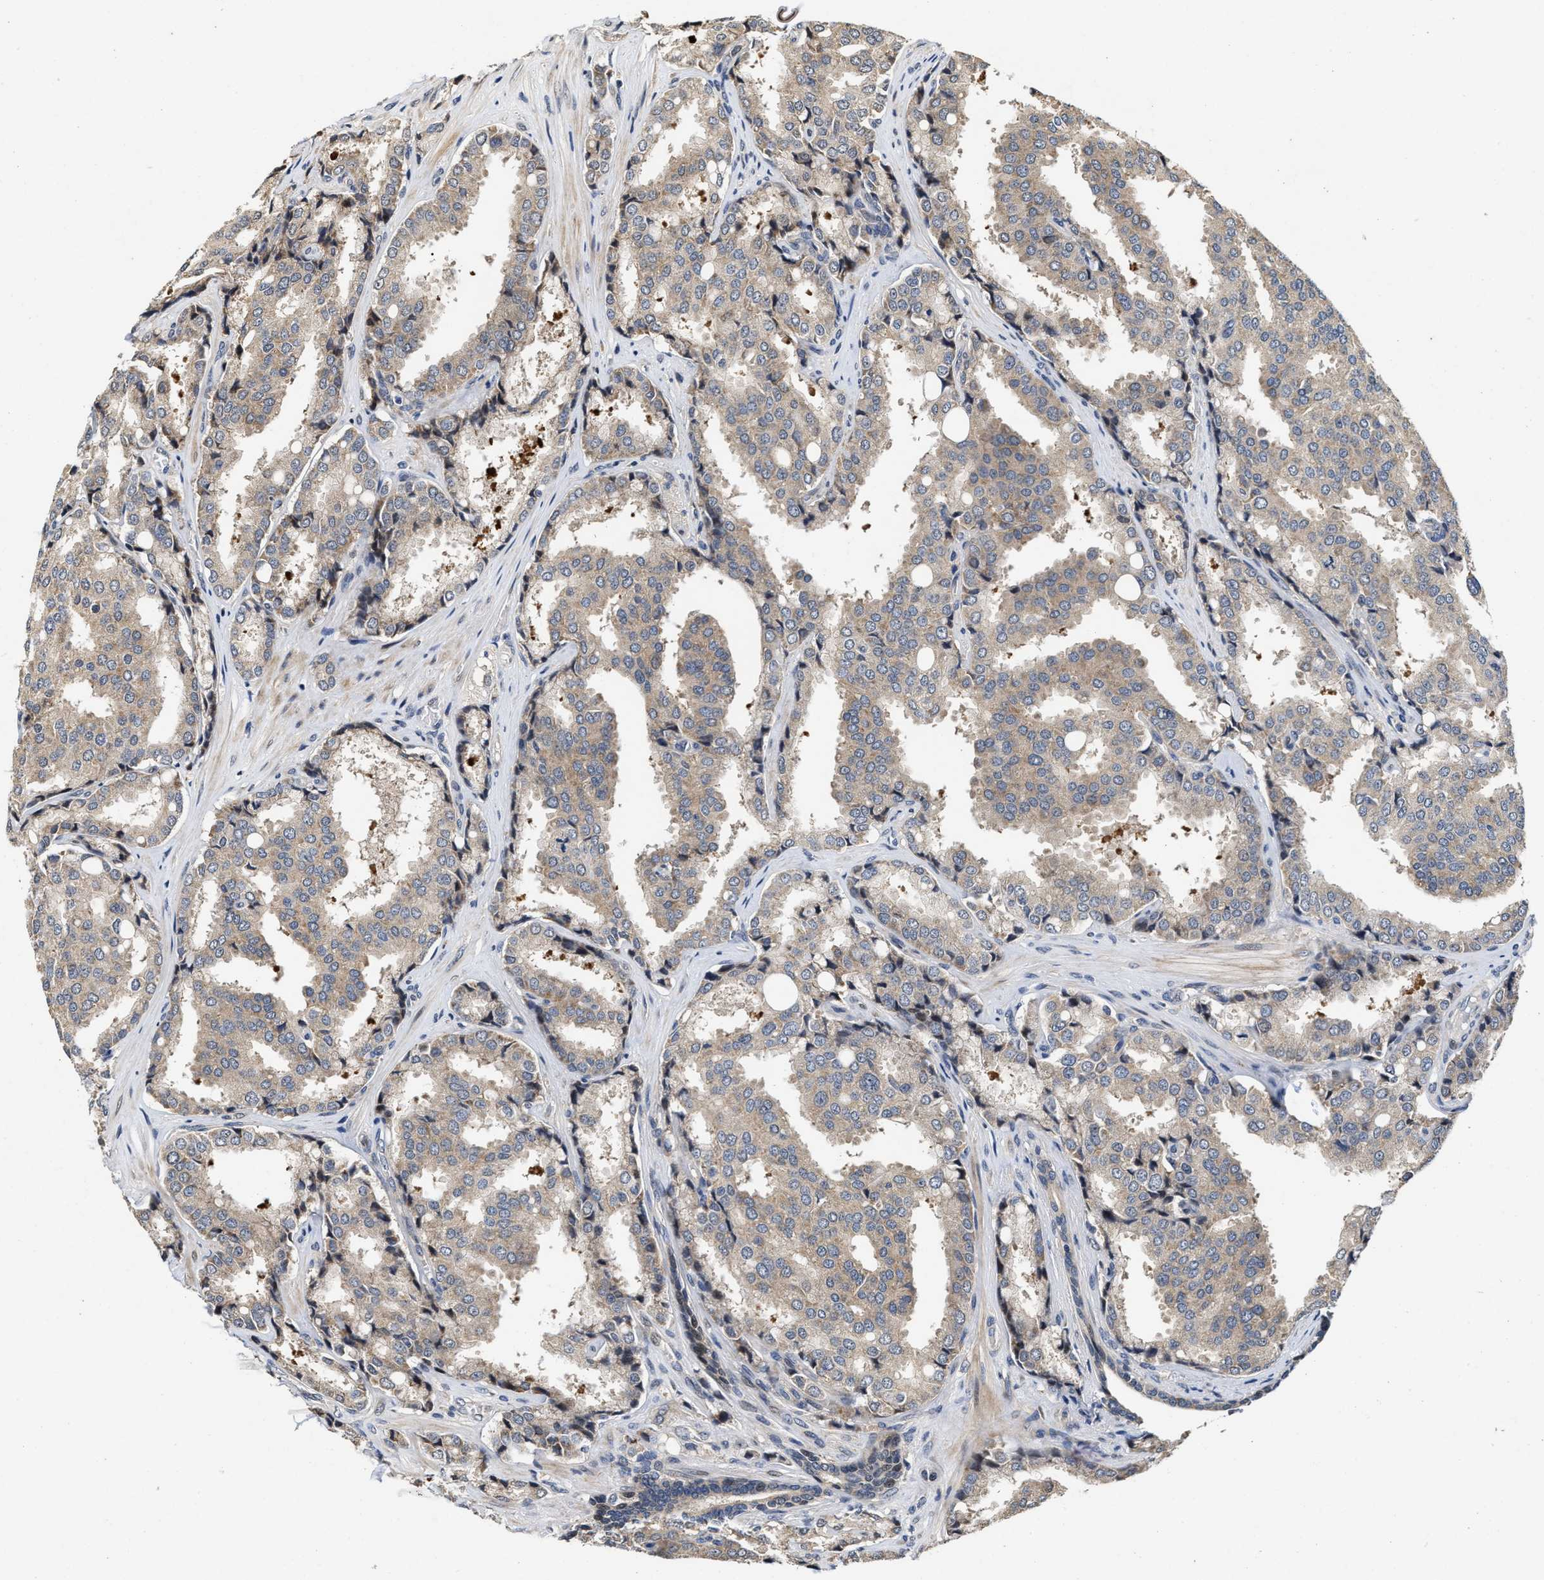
{"staining": {"intensity": "weak", "quantity": "<25%", "location": "cytoplasmic/membranous"}, "tissue": "prostate cancer", "cell_type": "Tumor cells", "image_type": "cancer", "snomed": [{"axis": "morphology", "description": "Adenocarcinoma, High grade"}, {"axis": "topography", "description": "Prostate"}], "caption": "Photomicrograph shows no protein staining in tumor cells of prostate adenocarcinoma (high-grade) tissue.", "gene": "SCYL2", "patient": {"sex": "male", "age": 50}}